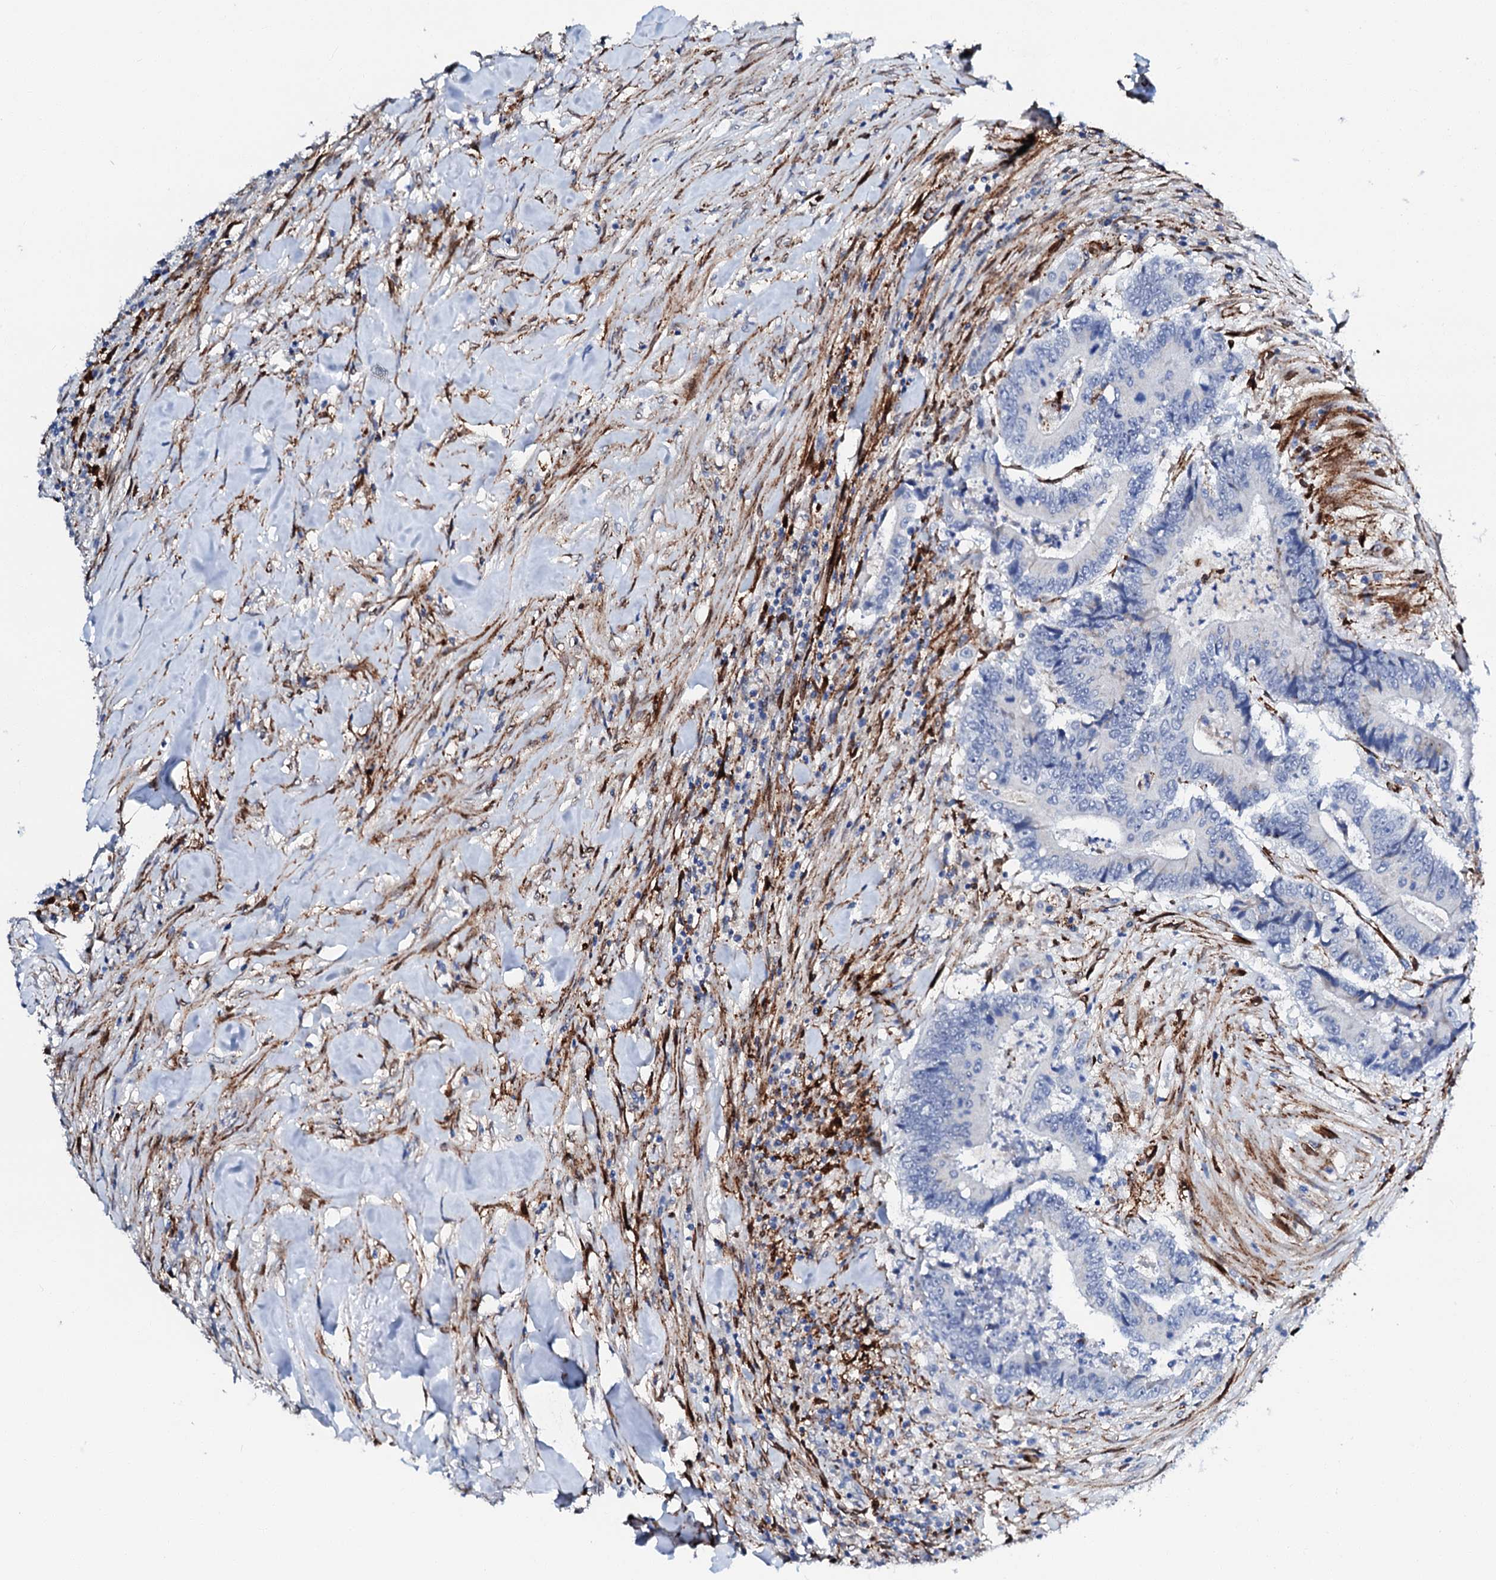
{"staining": {"intensity": "negative", "quantity": "none", "location": "none"}, "tissue": "colorectal cancer", "cell_type": "Tumor cells", "image_type": "cancer", "snomed": [{"axis": "morphology", "description": "Adenocarcinoma, NOS"}, {"axis": "topography", "description": "Colon"}], "caption": "This photomicrograph is of adenocarcinoma (colorectal) stained with immunohistochemistry to label a protein in brown with the nuclei are counter-stained blue. There is no staining in tumor cells. (Stains: DAB (3,3'-diaminobenzidine) immunohistochemistry with hematoxylin counter stain, Microscopy: brightfield microscopy at high magnification).", "gene": "MED13L", "patient": {"sex": "male", "age": 83}}